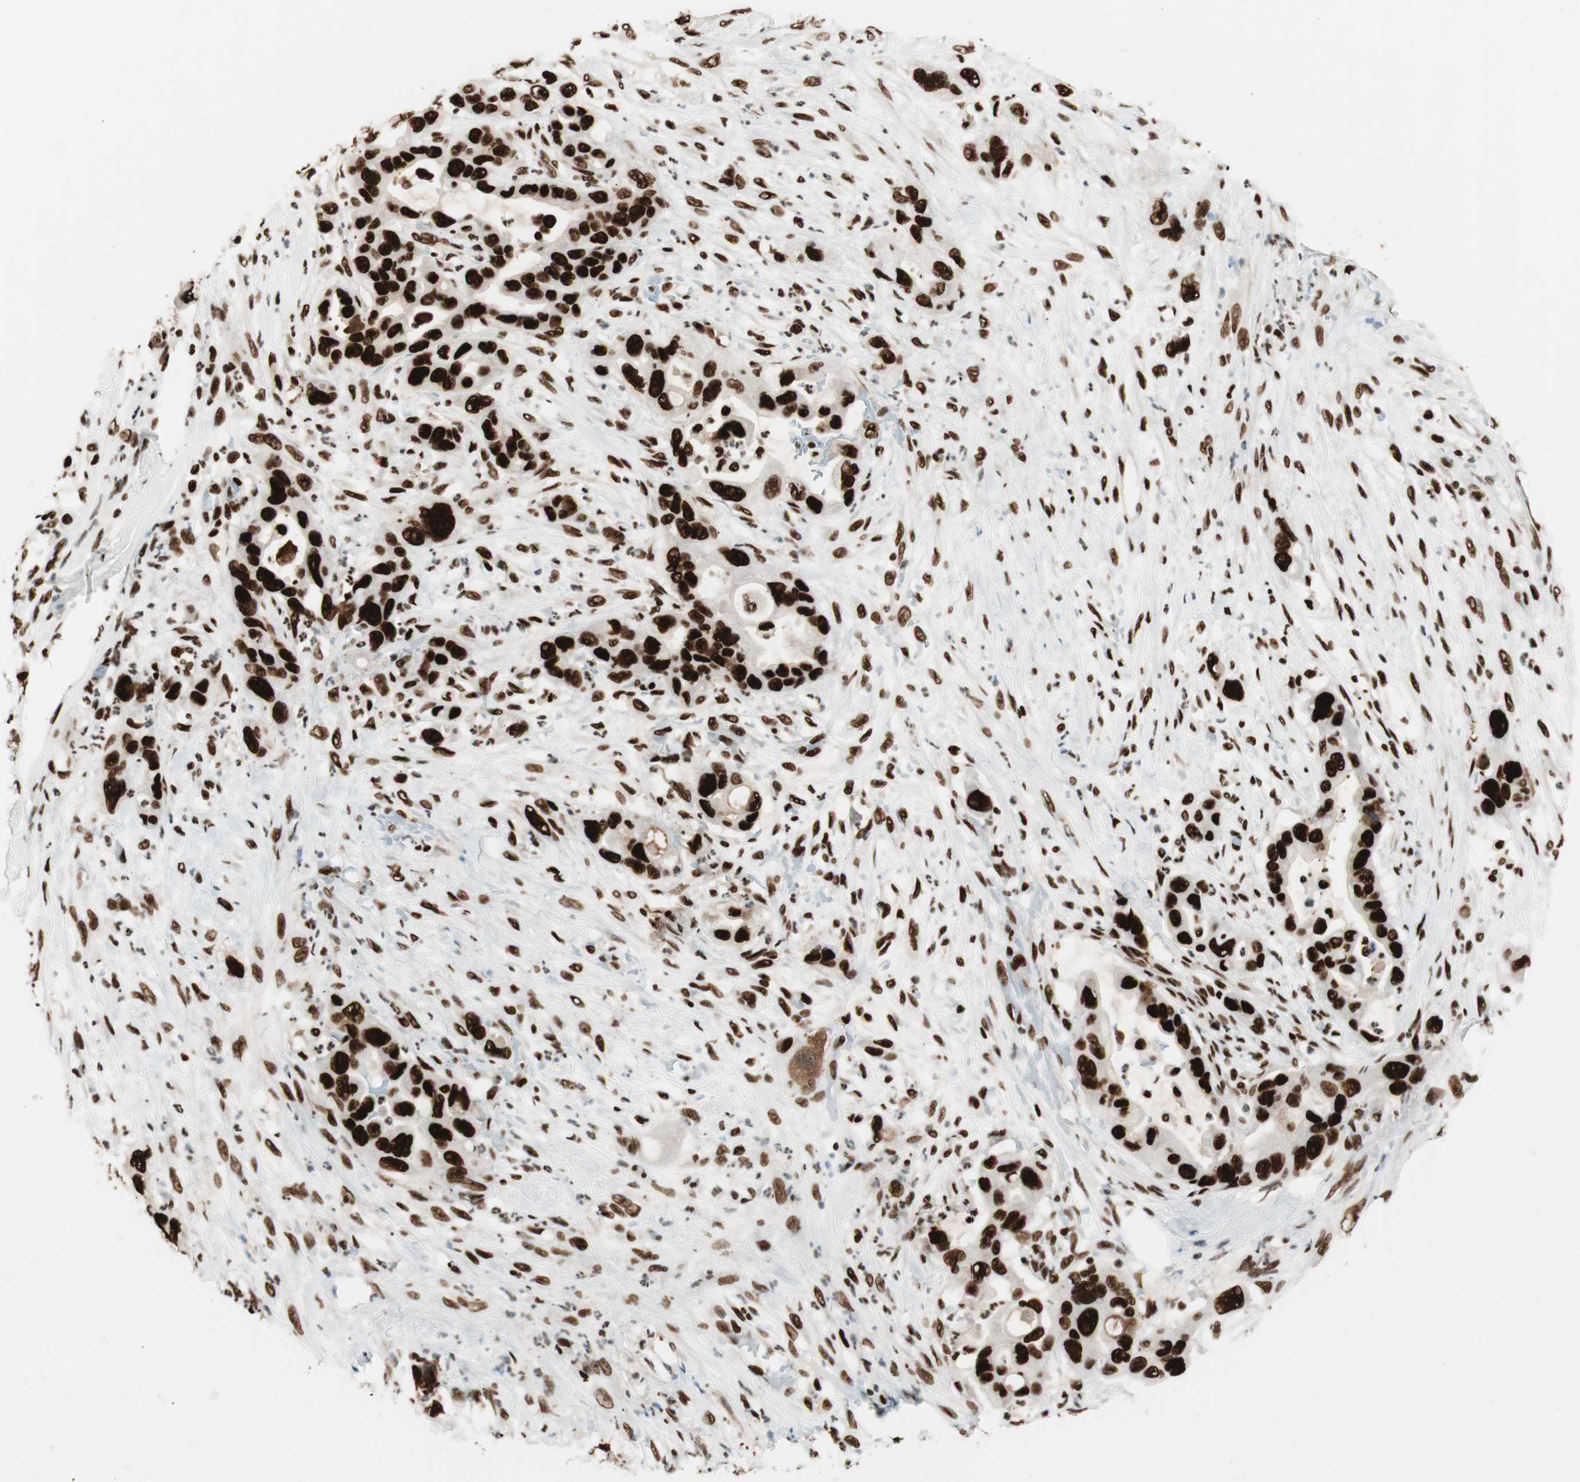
{"staining": {"intensity": "strong", "quantity": ">75%", "location": "nuclear"}, "tissue": "pancreatic cancer", "cell_type": "Tumor cells", "image_type": "cancer", "snomed": [{"axis": "morphology", "description": "Adenocarcinoma, NOS"}, {"axis": "topography", "description": "Pancreas"}], "caption": "Brown immunohistochemical staining in human pancreatic adenocarcinoma demonstrates strong nuclear expression in about >75% of tumor cells.", "gene": "PSME3", "patient": {"sex": "female", "age": 71}}